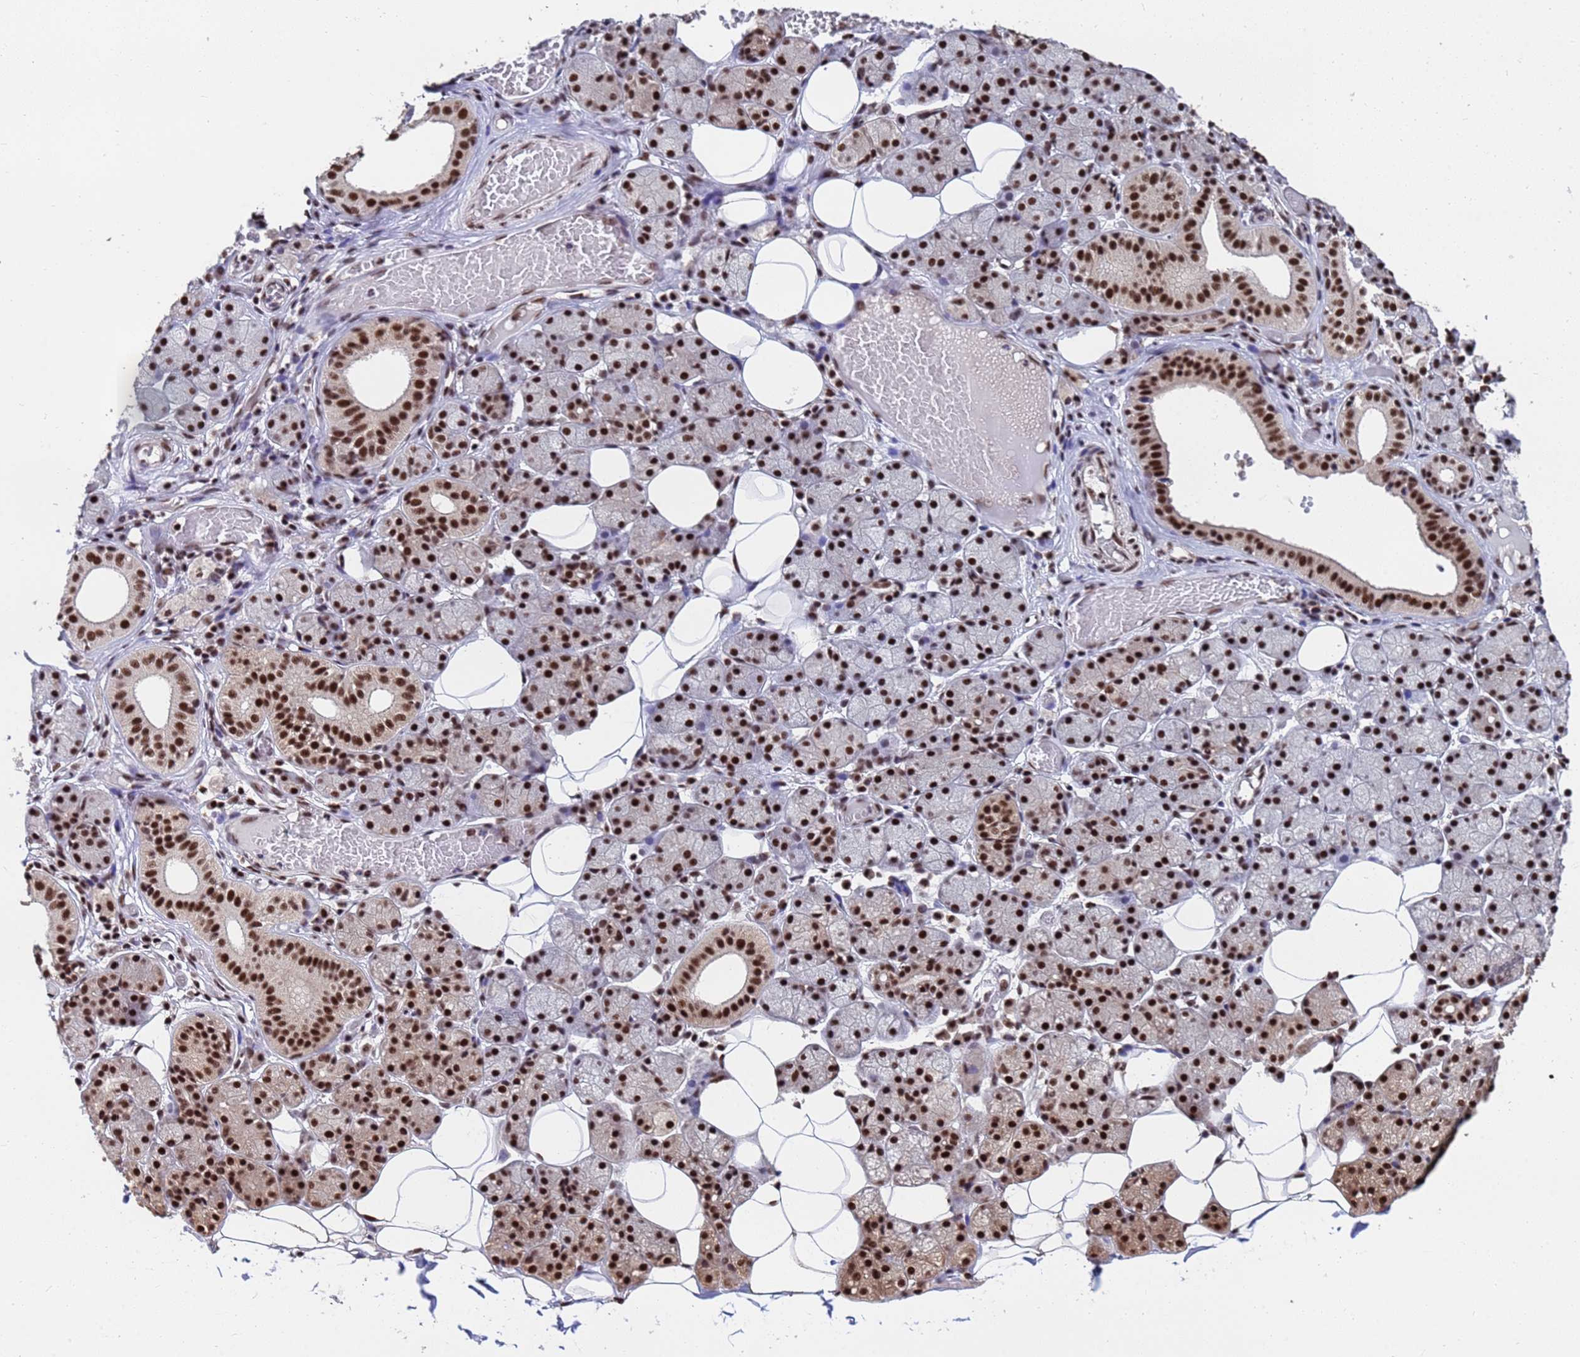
{"staining": {"intensity": "strong", "quantity": ">75%", "location": "nuclear"}, "tissue": "salivary gland", "cell_type": "Glandular cells", "image_type": "normal", "snomed": [{"axis": "morphology", "description": "Normal tissue, NOS"}, {"axis": "topography", "description": "Salivary gland"}], "caption": "High-power microscopy captured an IHC image of unremarkable salivary gland, revealing strong nuclear expression in about >75% of glandular cells.", "gene": "SF3B2", "patient": {"sex": "female", "age": 33}}